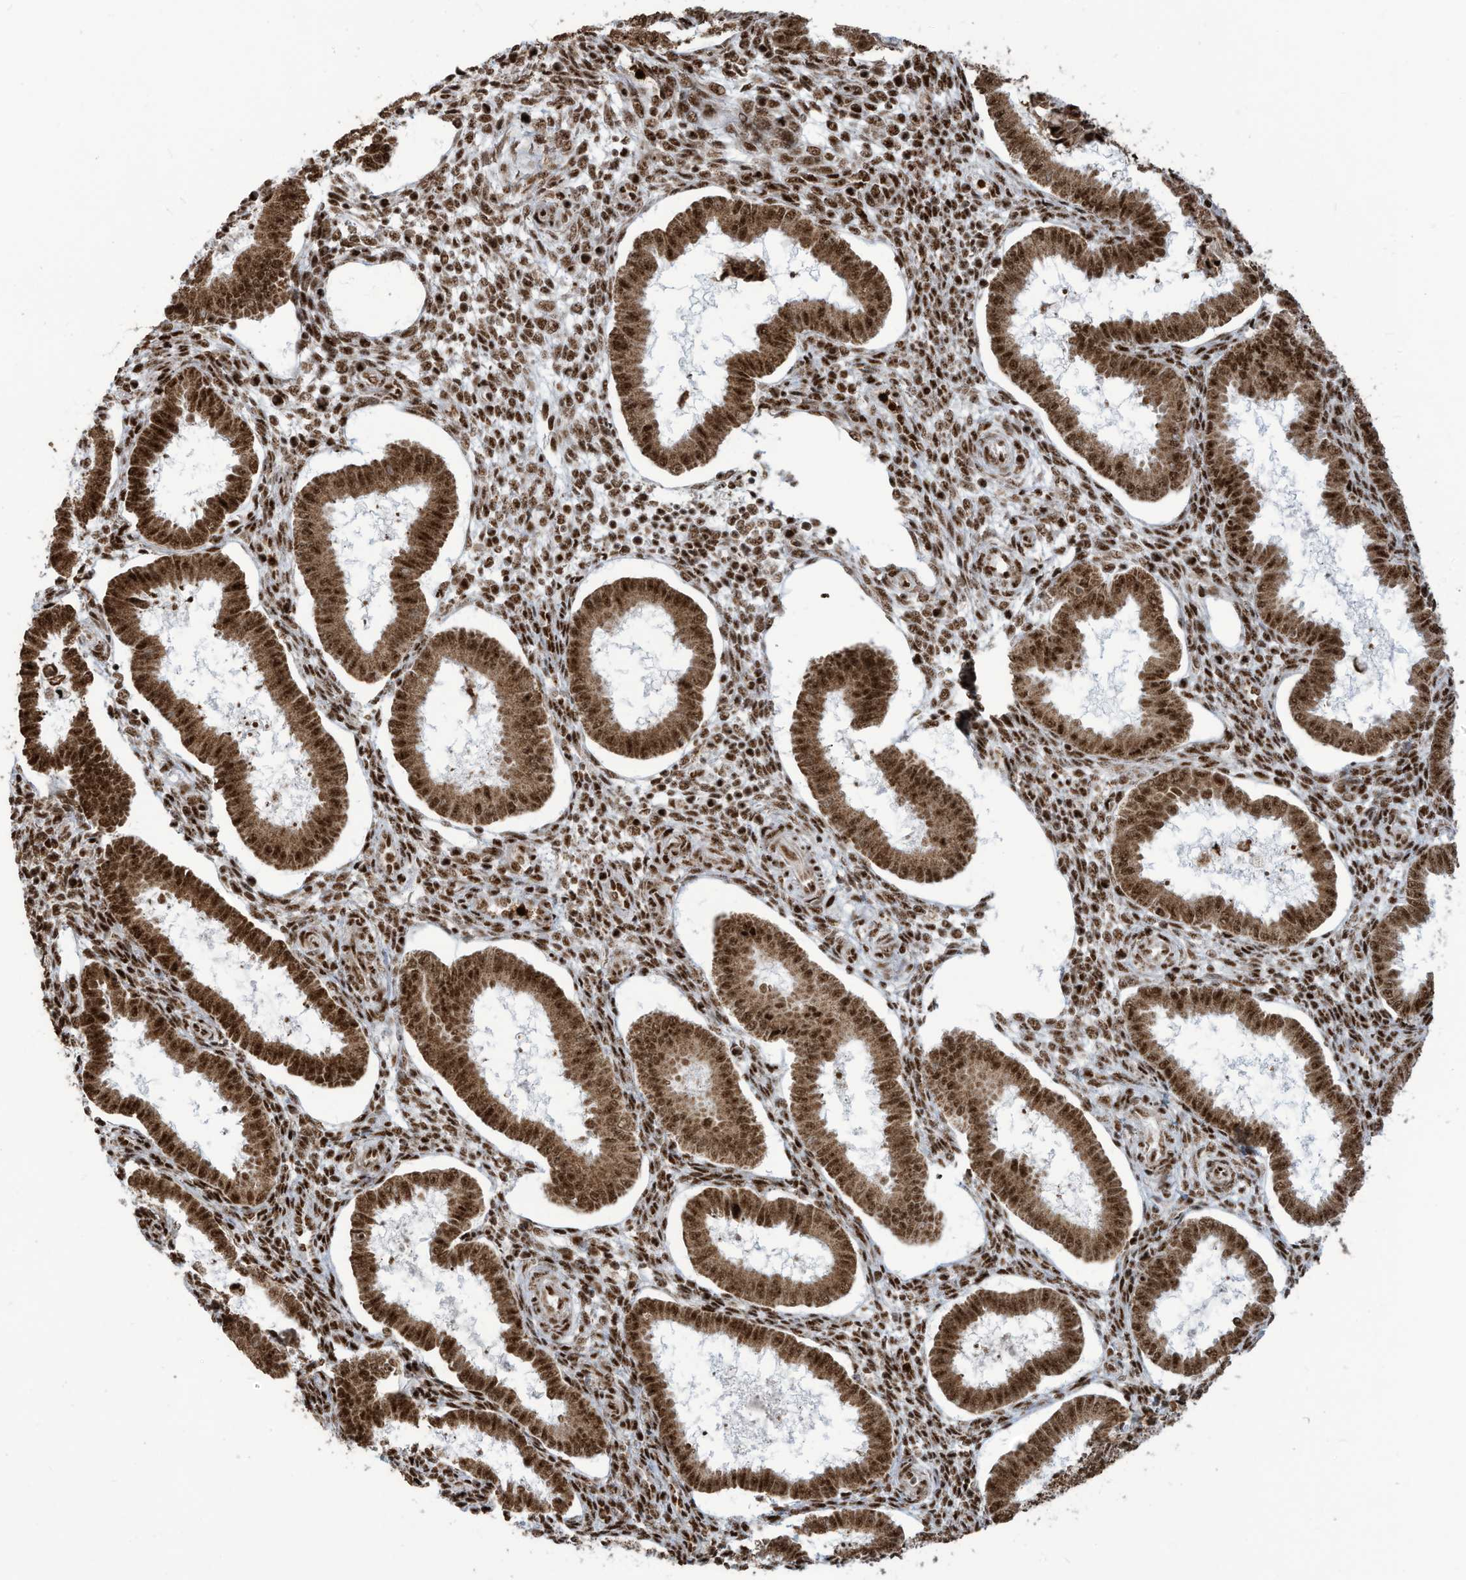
{"staining": {"intensity": "strong", "quantity": ">75%", "location": "nuclear"}, "tissue": "endometrium", "cell_type": "Cells in endometrial stroma", "image_type": "normal", "snomed": [{"axis": "morphology", "description": "Normal tissue, NOS"}, {"axis": "topography", "description": "Endometrium"}], "caption": "Approximately >75% of cells in endometrial stroma in benign endometrium exhibit strong nuclear protein positivity as visualized by brown immunohistochemical staining.", "gene": "LBH", "patient": {"sex": "female", "age": 24}}